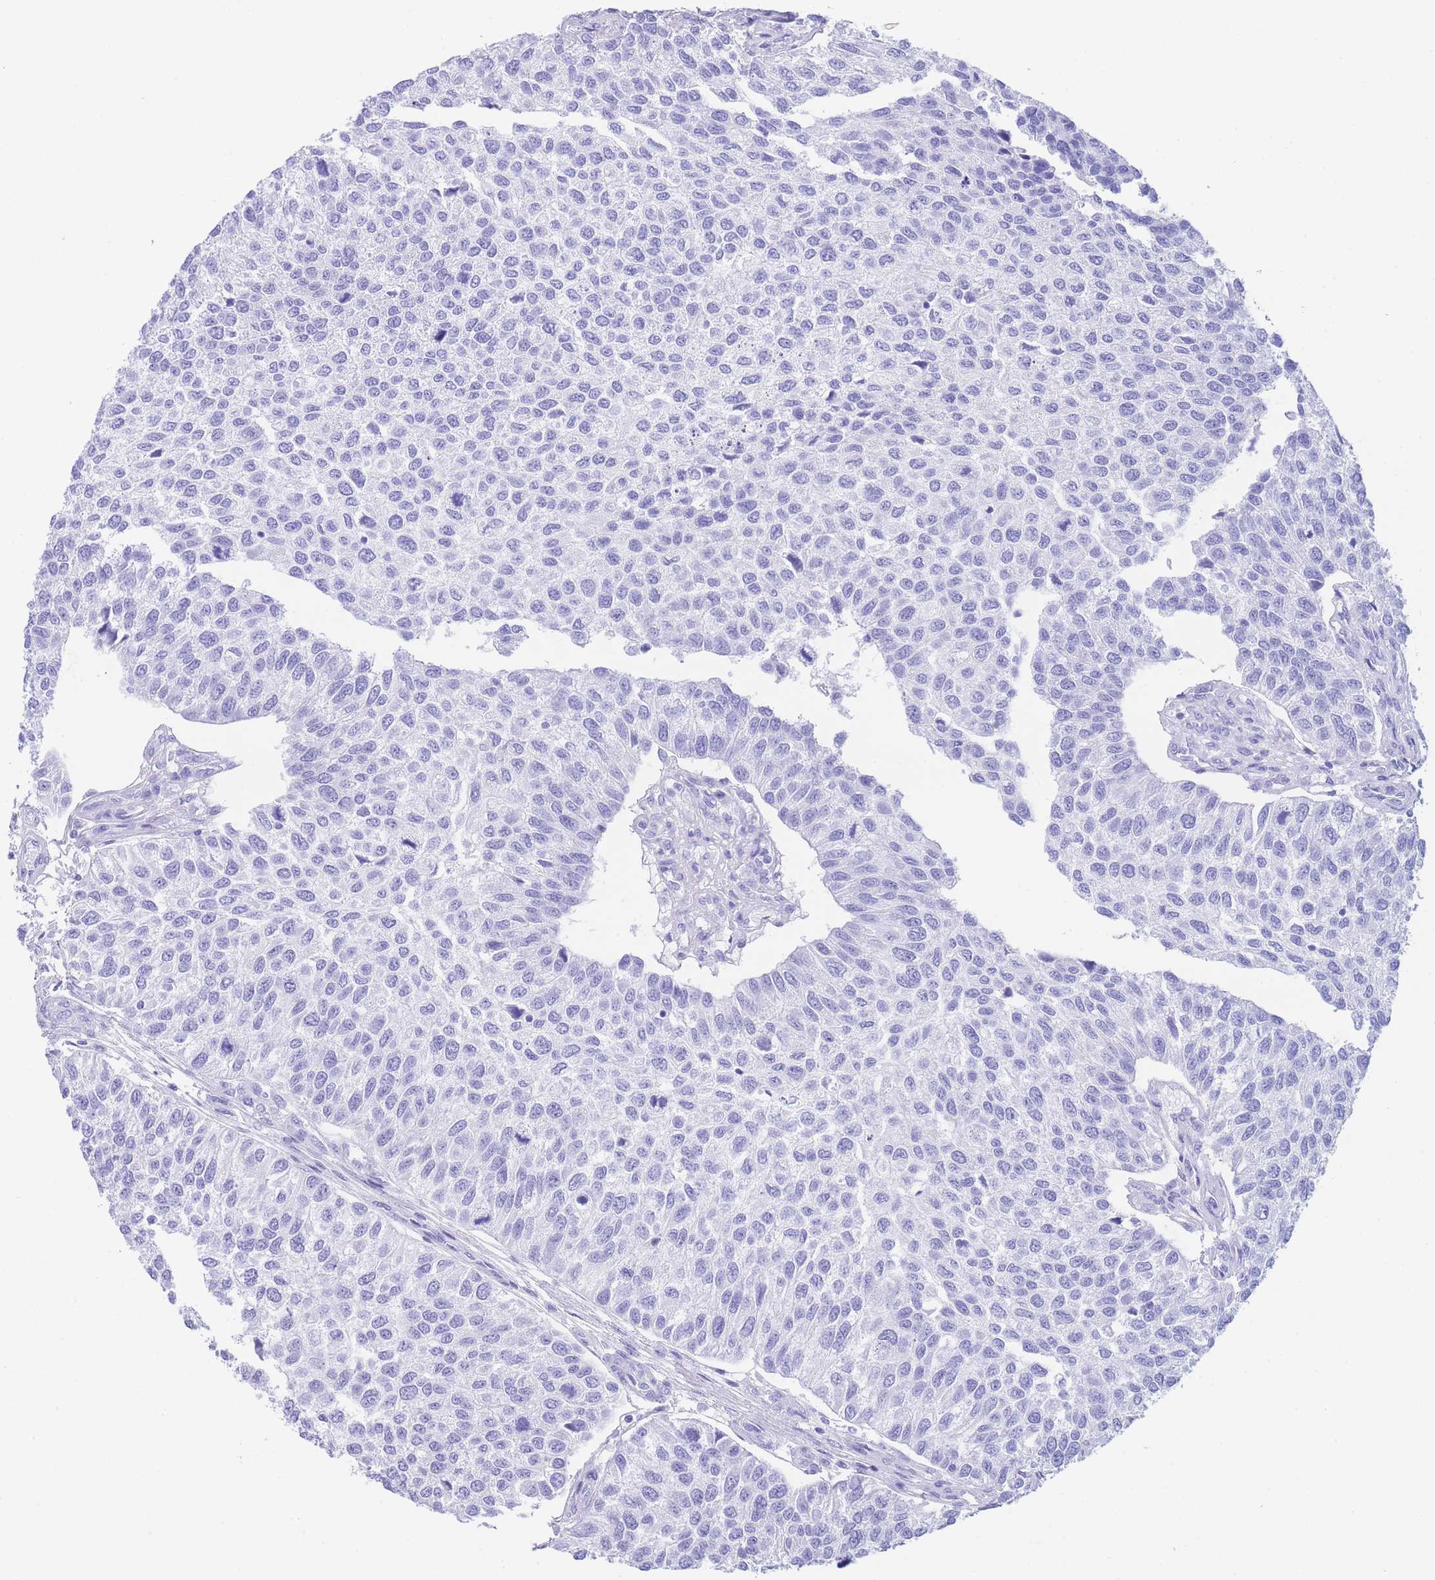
{"staining": {"intensity": "negative", "quantity": "none", "location": "none"}, "tissue": "urothelial cancer", "cell_type": "Tumor cells", "image_type": "cancer", "snomed": [{"axis": "morphology", "description": "Urothelial carcinoma, NOS"}, {"axis": "topography", "description": "Urinary bladder"}], "caption": "This photomicrograph is of transitional cell carcinoma stained with immunohistochemistry to label a protein in brown with the nuclei are counter-stained blue. There is no positivity in tumor cells.", "gene": "SLCO1B3", "patient": {"sex": "male", "age": 55}}